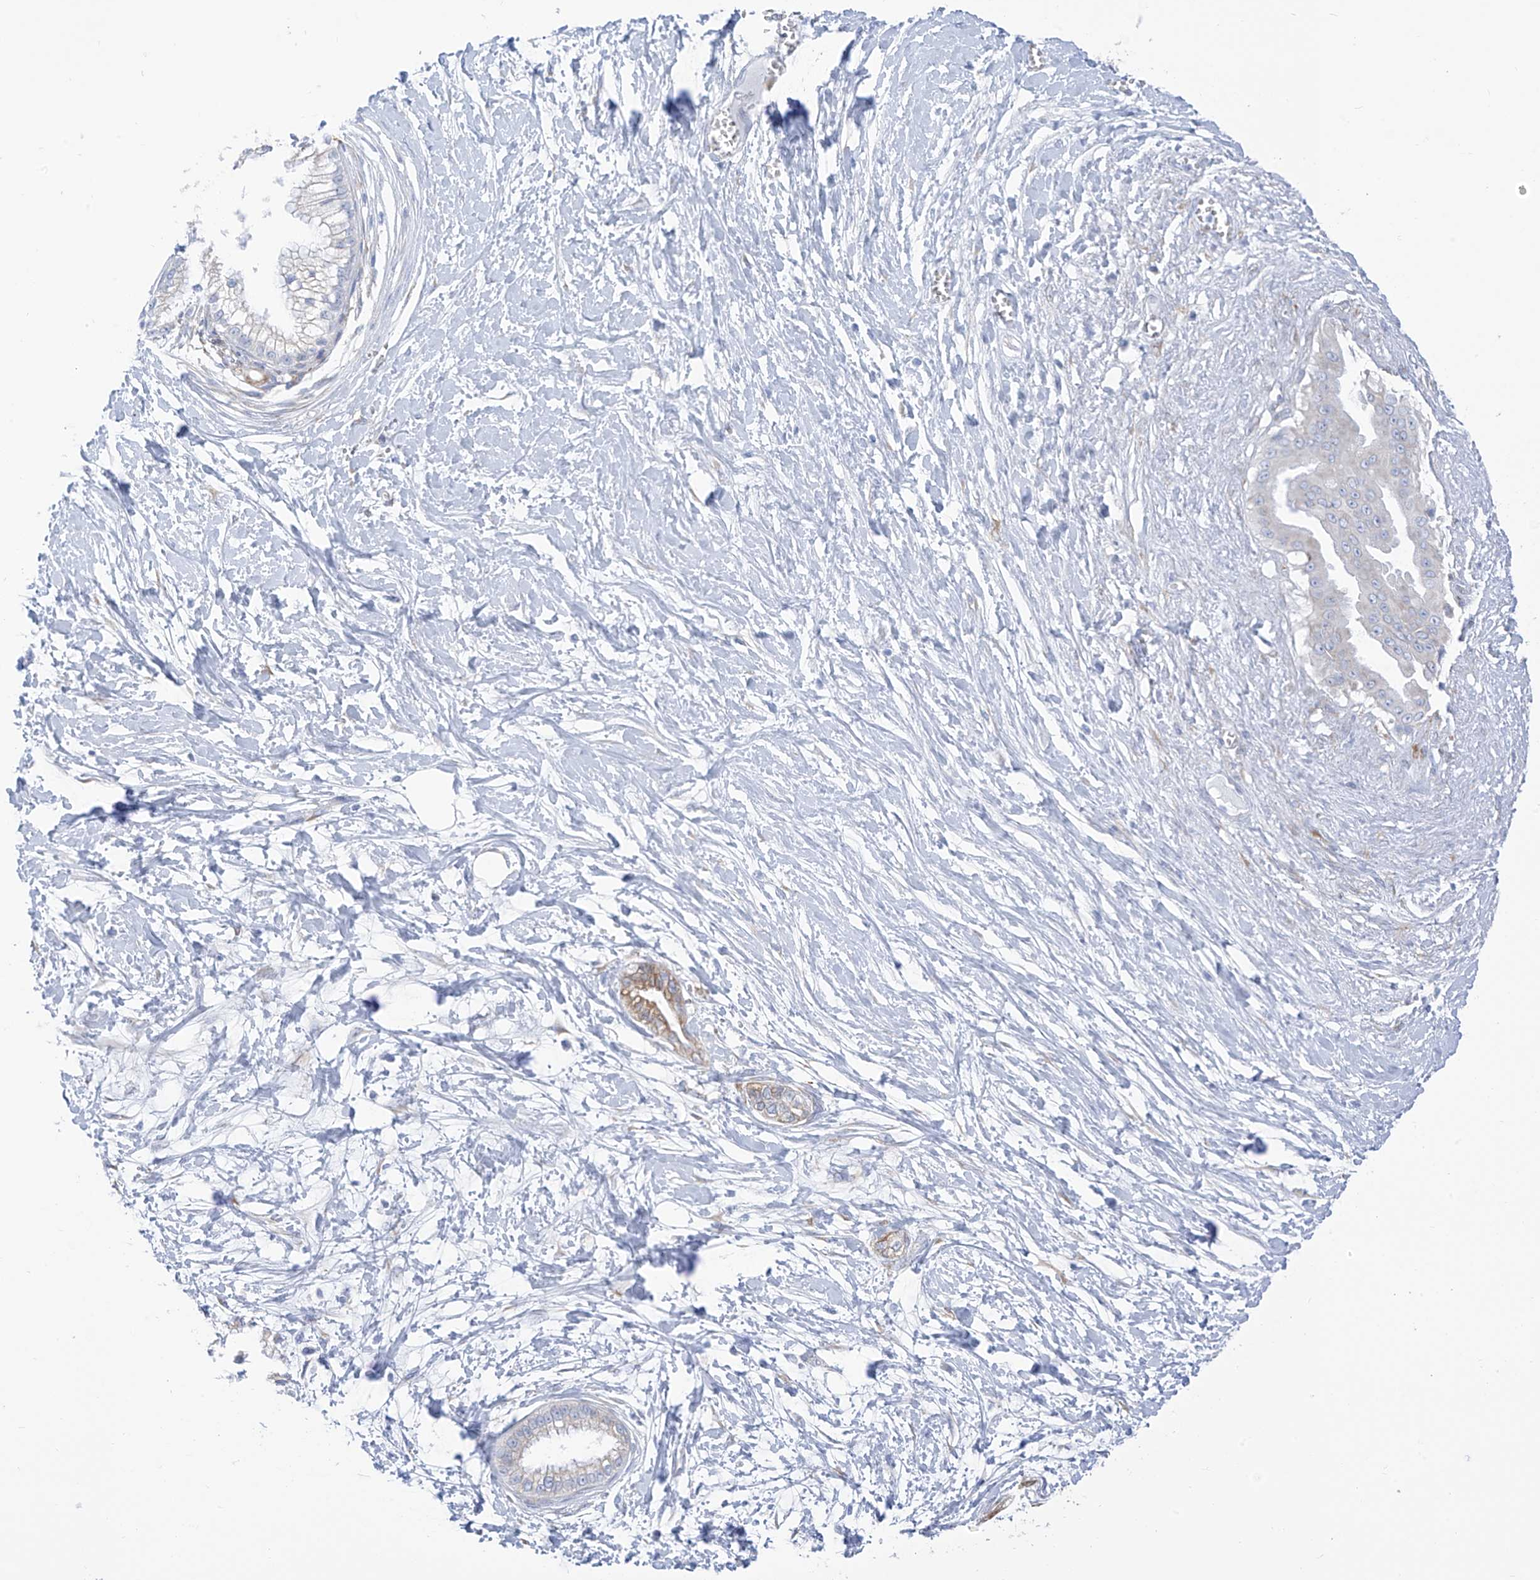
{"staining": {"intensity": "moderate", "quantity": "<25%", "location": "cytoplasmic/membranous"}, "tissue": "pancreatic cancer", "cell_type": "Tumor cells", "image_type": "cancer", "snomed": [{"axis": "morphology", "description": "Adenocarcinoma, NOS"}, {"axis": "topography", "description": "Pancreas"}], "caption": "A brown stain labels moderate cytoplasmic/membranous staining of a protein in human pancreatic cancer tumor cells.", "gene": "RCN2", "patient": {"sex": "male", "age": 68}}